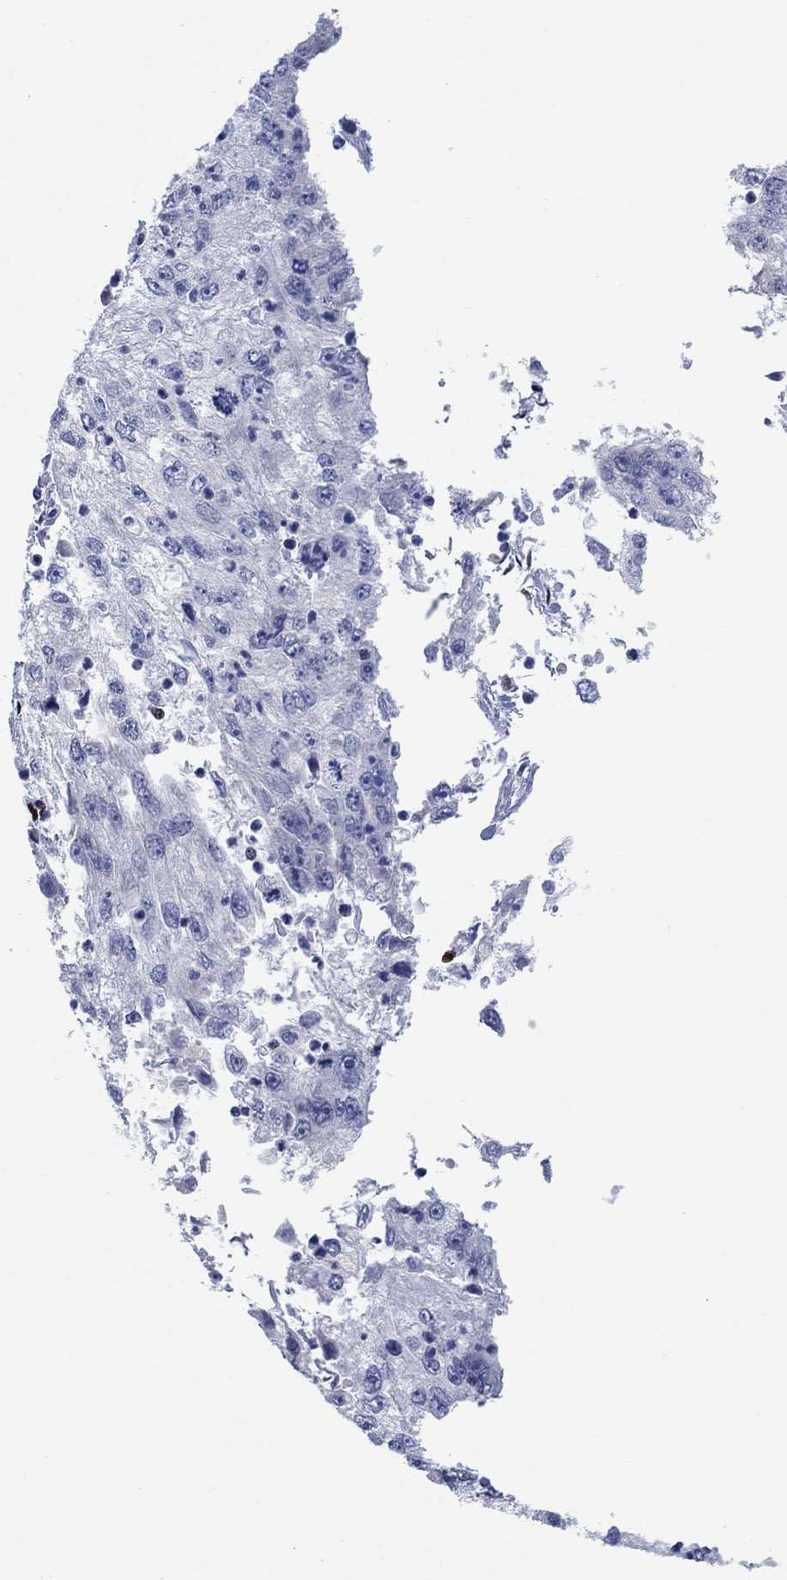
{"staining": {"intensity": "negative", "quantity": "none", "location": "none"}, "tissue": "cervical cancer", "cell_type": "Tumor cells", "image_type": "cancer", "snomed": [{"axis": "morphology", "description": "Squamous cell carcinoma, NOS"}, {"axis": "topography", "description": "Cervix"}], "caption": "A photomicrograph of human cervical cancer (squamous cell carcinoma) is negative for staining in tumor cells.", "gene": "ZEB1", "patient": {"sex": "female", "age": 36}}